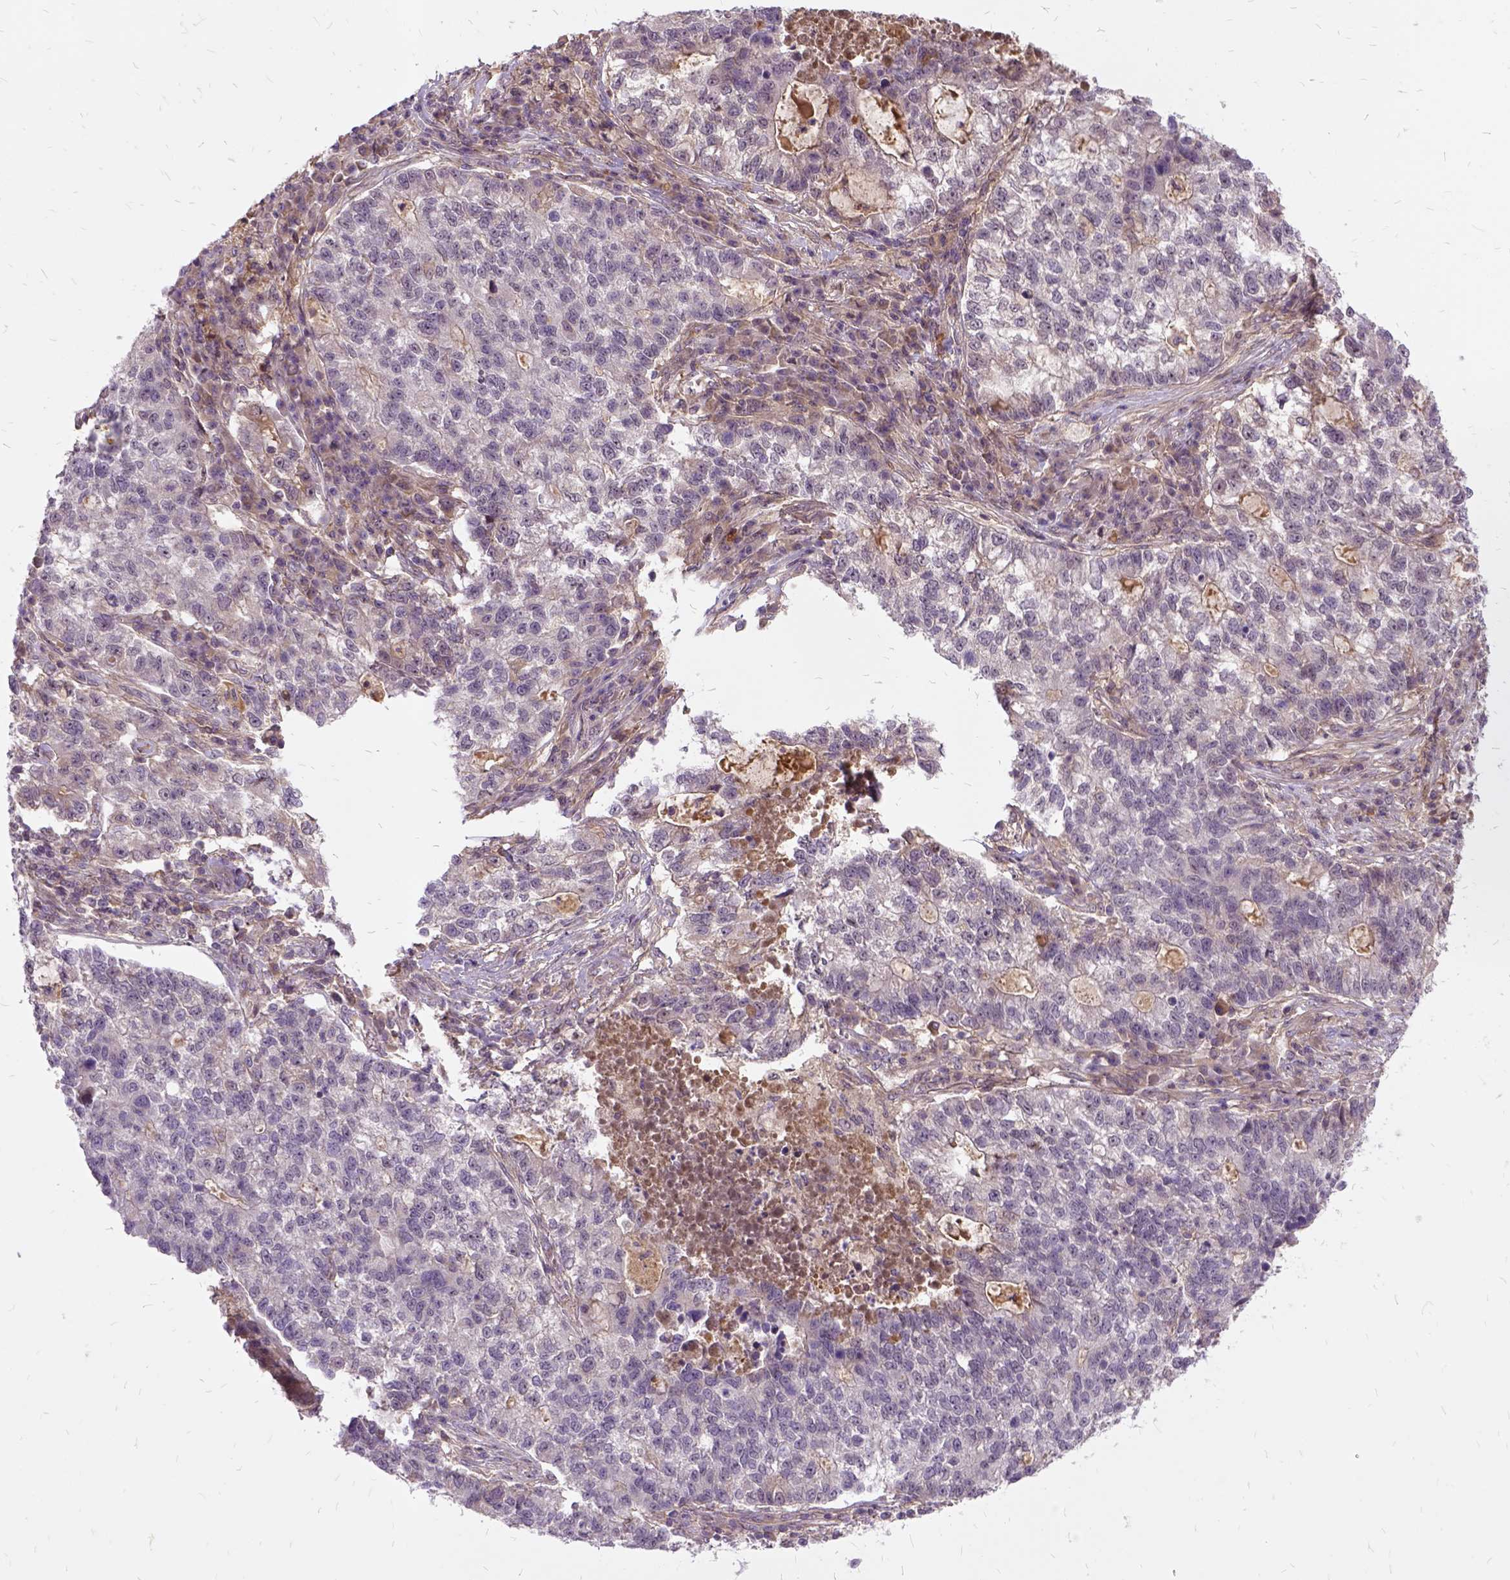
{"staining": {"intensity": "negative", "quantity": "none", "location": "none"}, "tissue": "lung cancer", "cell_type": "Tumor cells", "image_type": "cancer", "snomed": [{"axis": "morphology", "description": "Adenocarcinoma, NOS"}, {"axis": "topography", "description": "Lung"}], "caption": "High magnification brightfield microscopy of lung cancer stained with DAB (brown) and counterstained with hematoxylin (blue): tumor cells show no significant staining.", "gene": "ILRUN", "patient": {"sex": "male", "age": 57}}